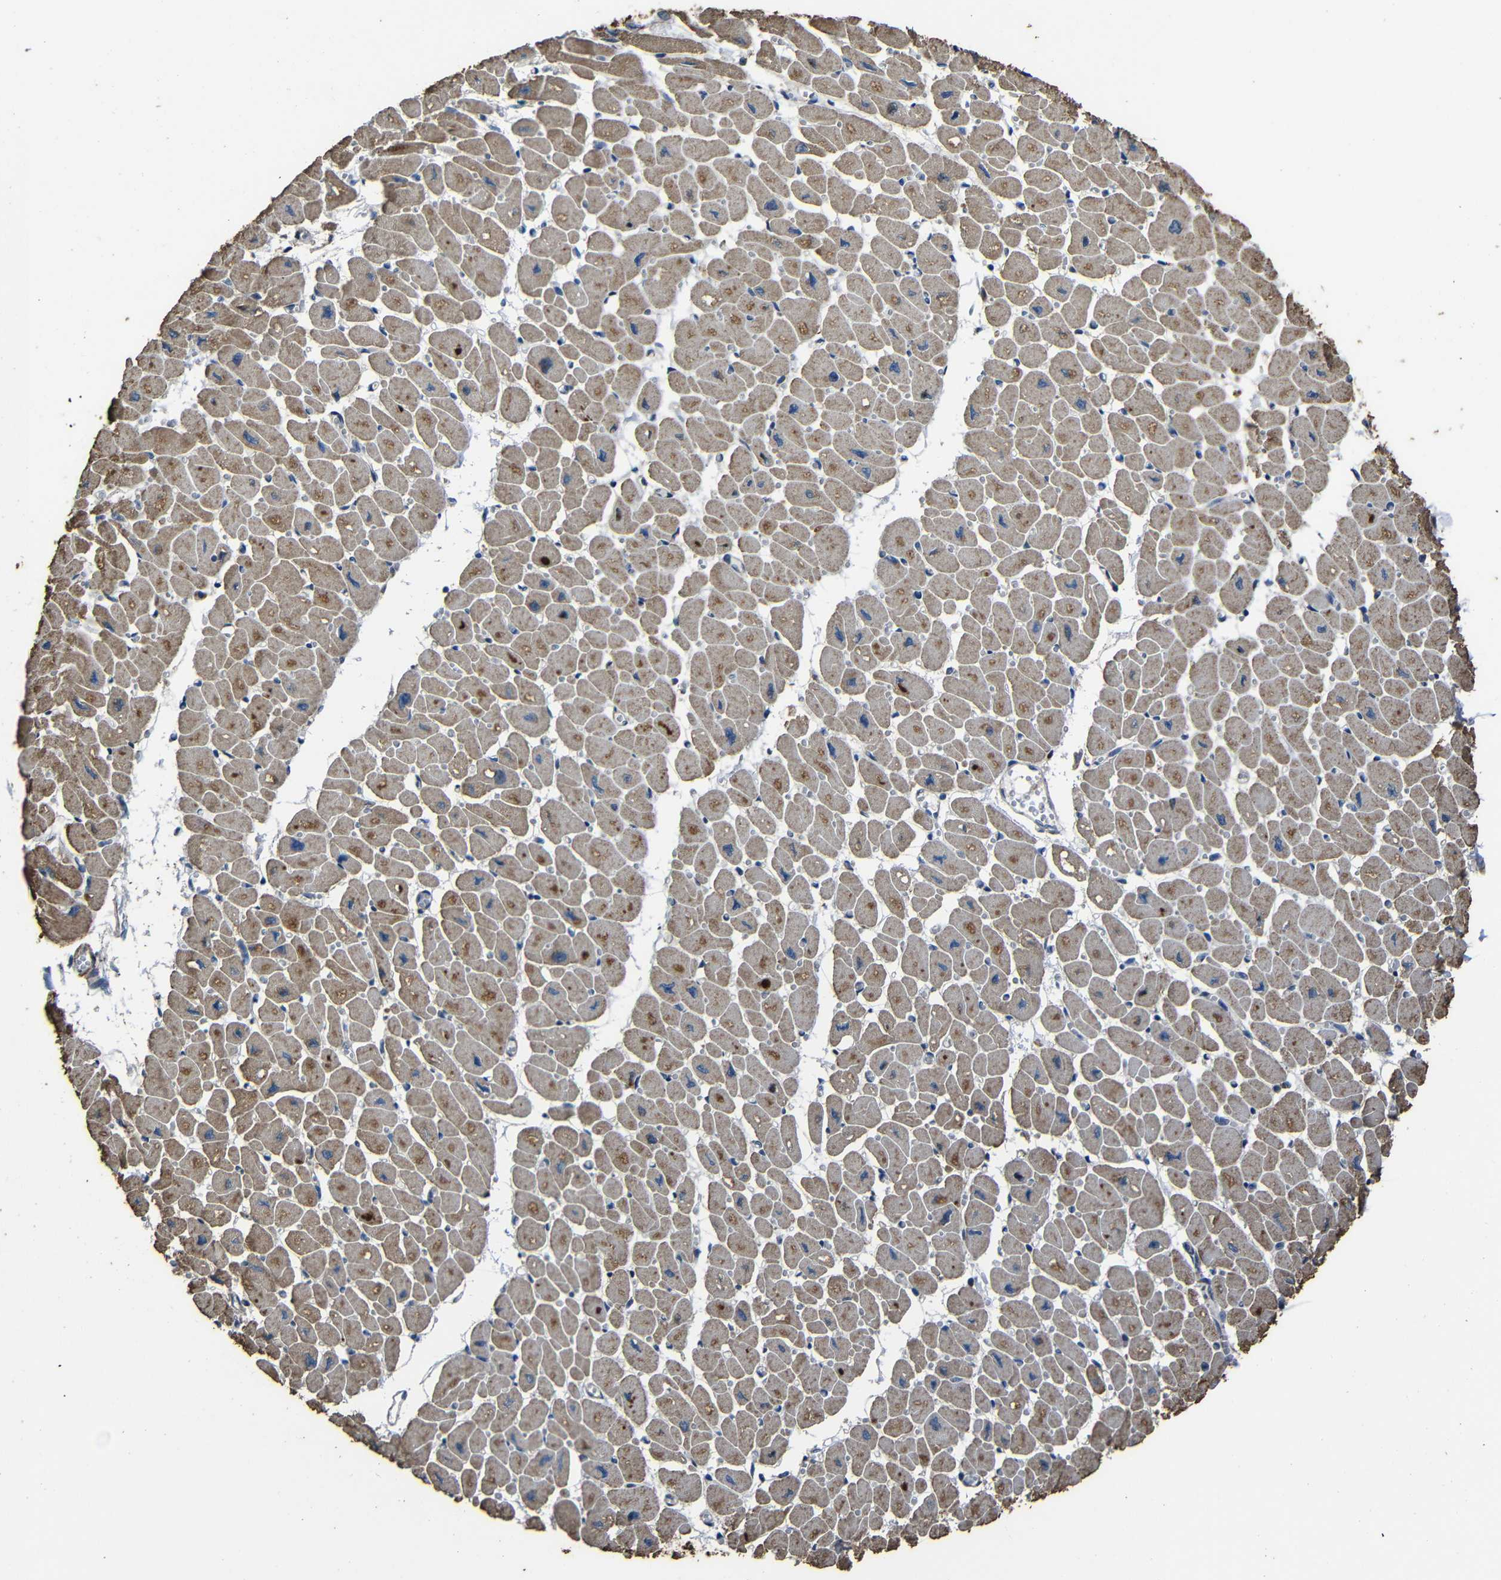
{"staining": {"intensity": "moderate", "quantity": ">75%", "location": "cytoplasmic/membranous"}, "tissue": "heart muscle", "cell_type": "Cardiomyocytes", "image_type": "normal", "snomed": [{"axis": "morphology", "description": "Normal tissue, NOS"}, {"axis": "topography", "description": "Heart"}], "caption": "IHC (DAB (3,3'-diaminobenzidine)) staining of unremarkable heart muscle displays moderate cytoplasmic/membranous protein positivity in about >75% of cardiomyocytes. (IHC, brightfield microscopy, high magnification).", "gene": "SNN", "patient": {"sex": "female", "age": 54}}